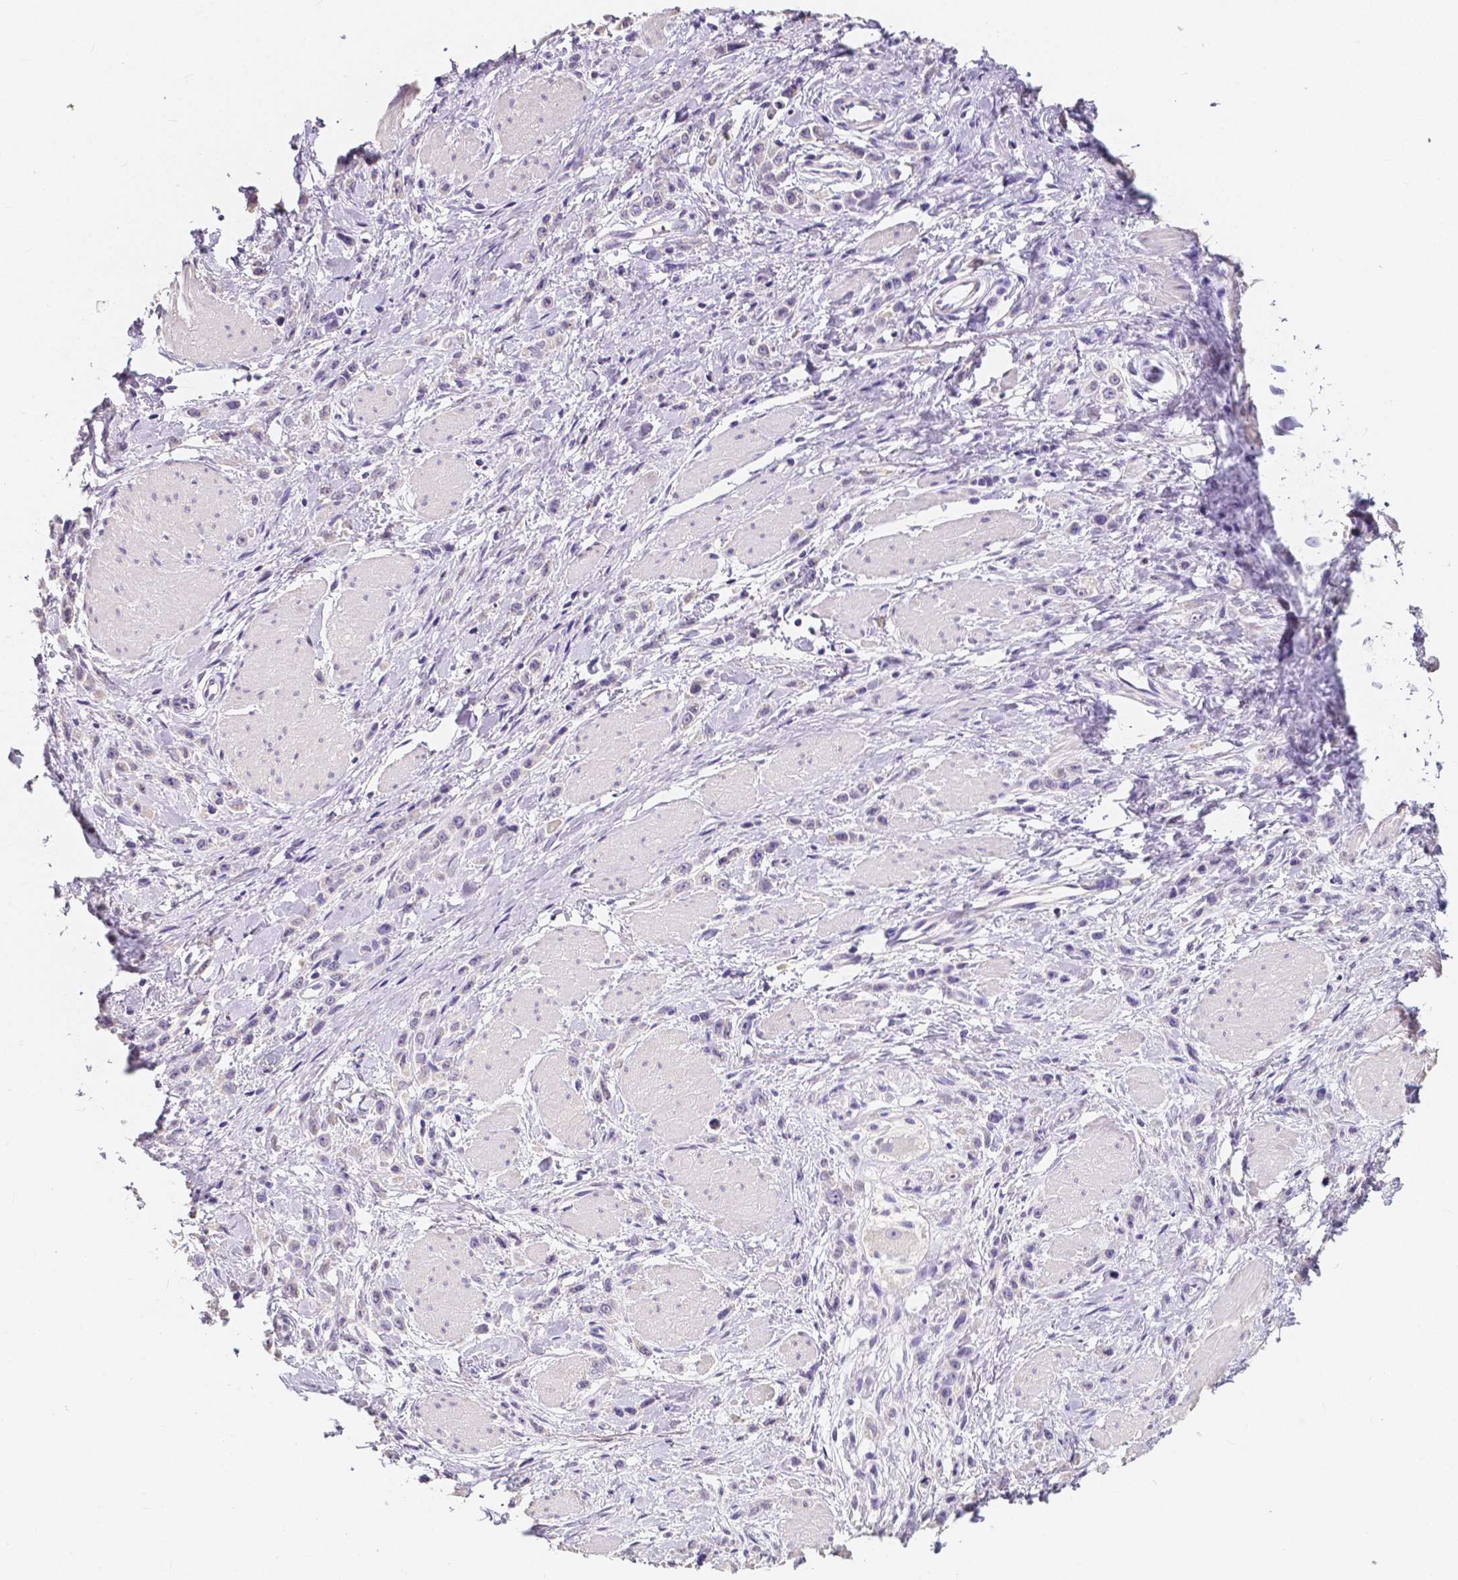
{"staining": {"intensity": "negative", "quantity": "none", "location": "none"}, "tissue": "stomach cancer", "cell_type": "Tumor cells", "image_type": "cancer", "snomed": [{"axis": "morphology", "description": "Adenocarcinoma, NOS"}, {"axis": "topography", "description": "Stomach"}], "caption": "This is an IHC image of stomach adenocarcinoma. There is no expression in tumor cells.", "gene": "ACP5", "patient": {"sex": "male", "age": 47}}